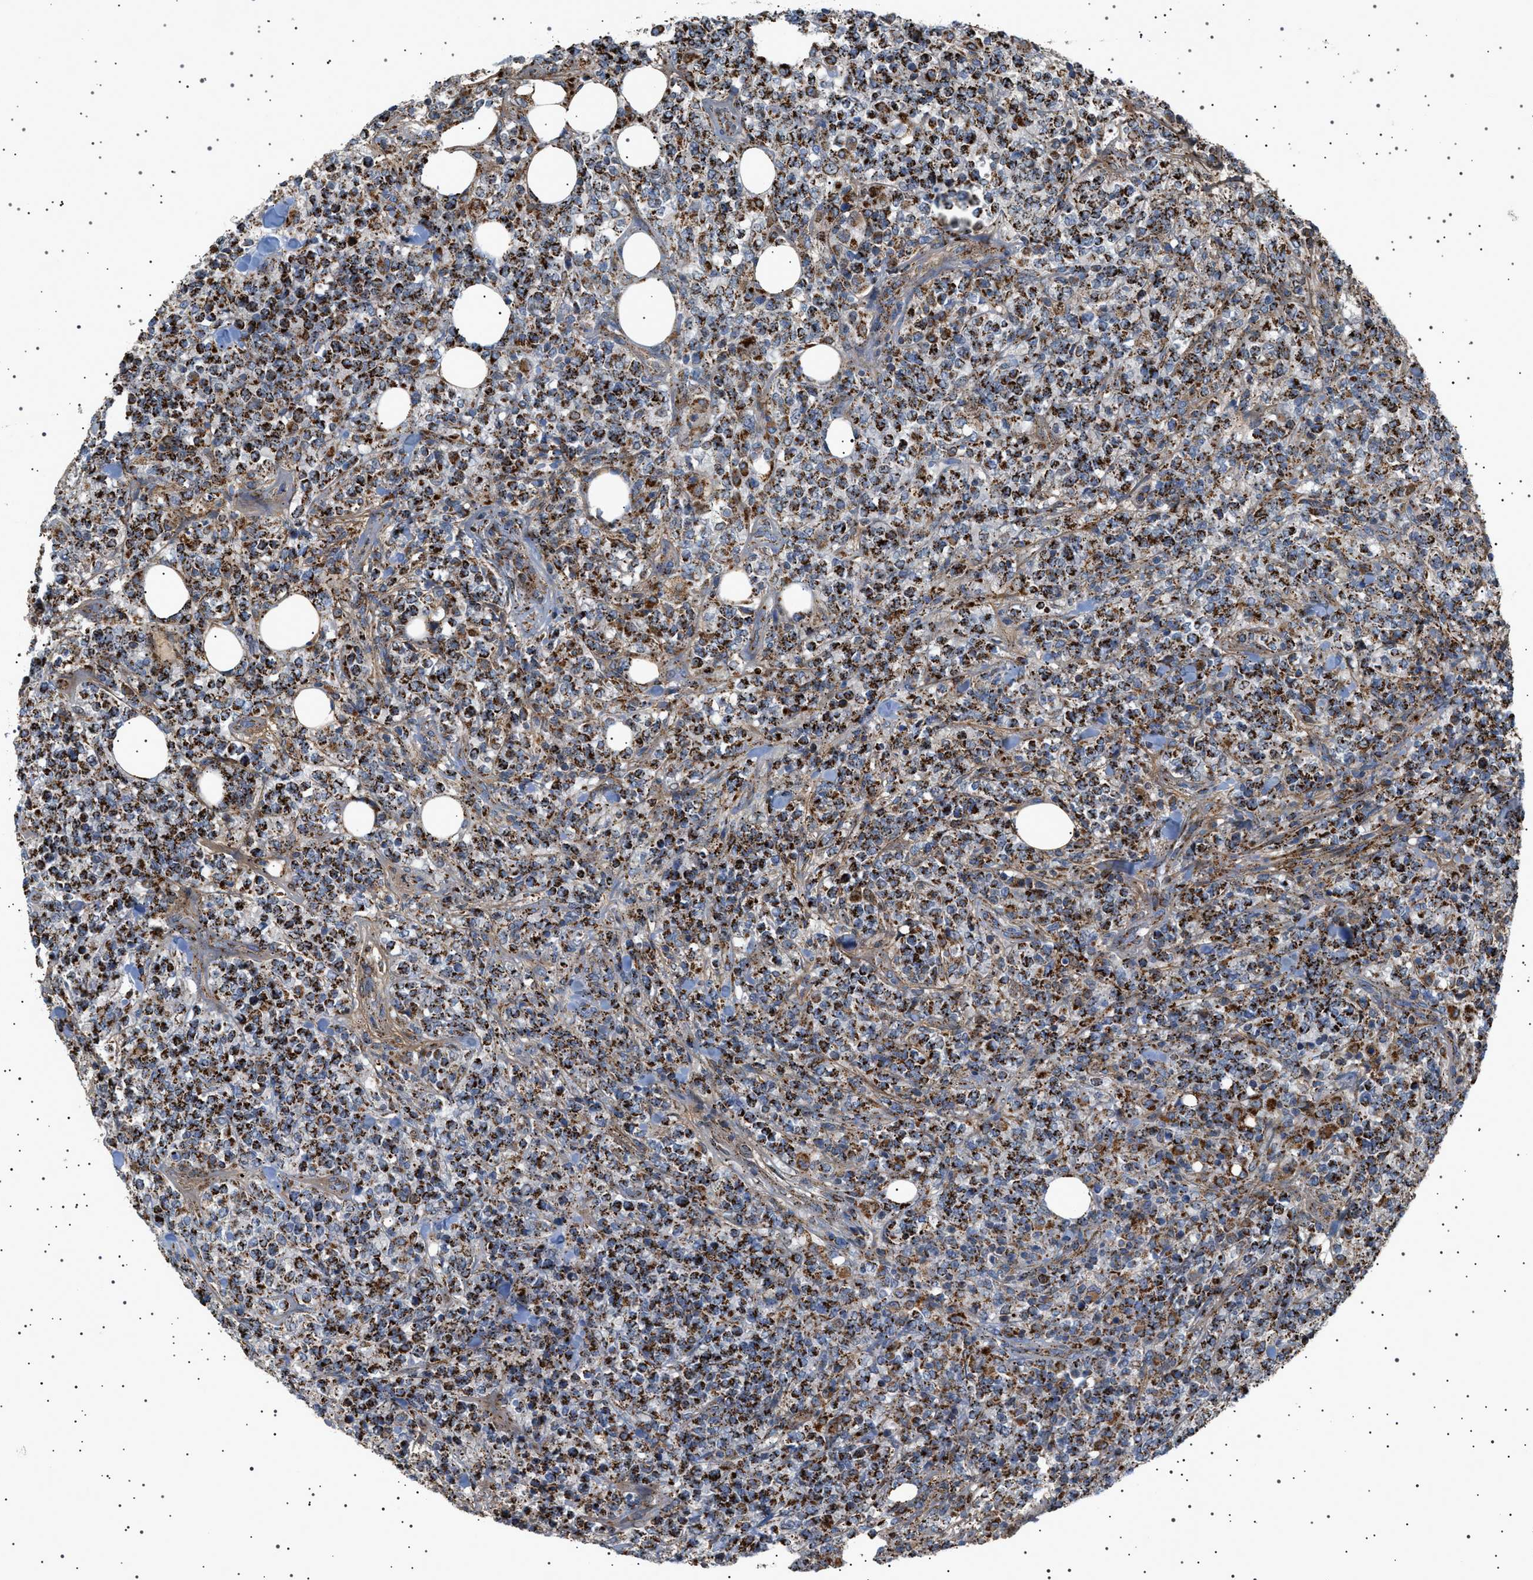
{"staining": {"intensity": "strong", "quantity": ">75%", "location": "cytoplasmic/membranous"}, "tissue": "lymphoma", "cell_type": "Tumor cells", "image_type": "cancer", "snomed": [{"axis": "morphology", "description": "Malignant lymphoma, non-Hodgkin's type, High grade"}, {"axis": "topography", "description": "Soft tissue"}], "caption": "Human malignant lymphoma, non-Hodgkin's type (high-grade) stained with a protein marker demonstrates strong staining in tumor cells.", "gene": "UBXN8", "patient": {"sex": "male", "age": 18}}